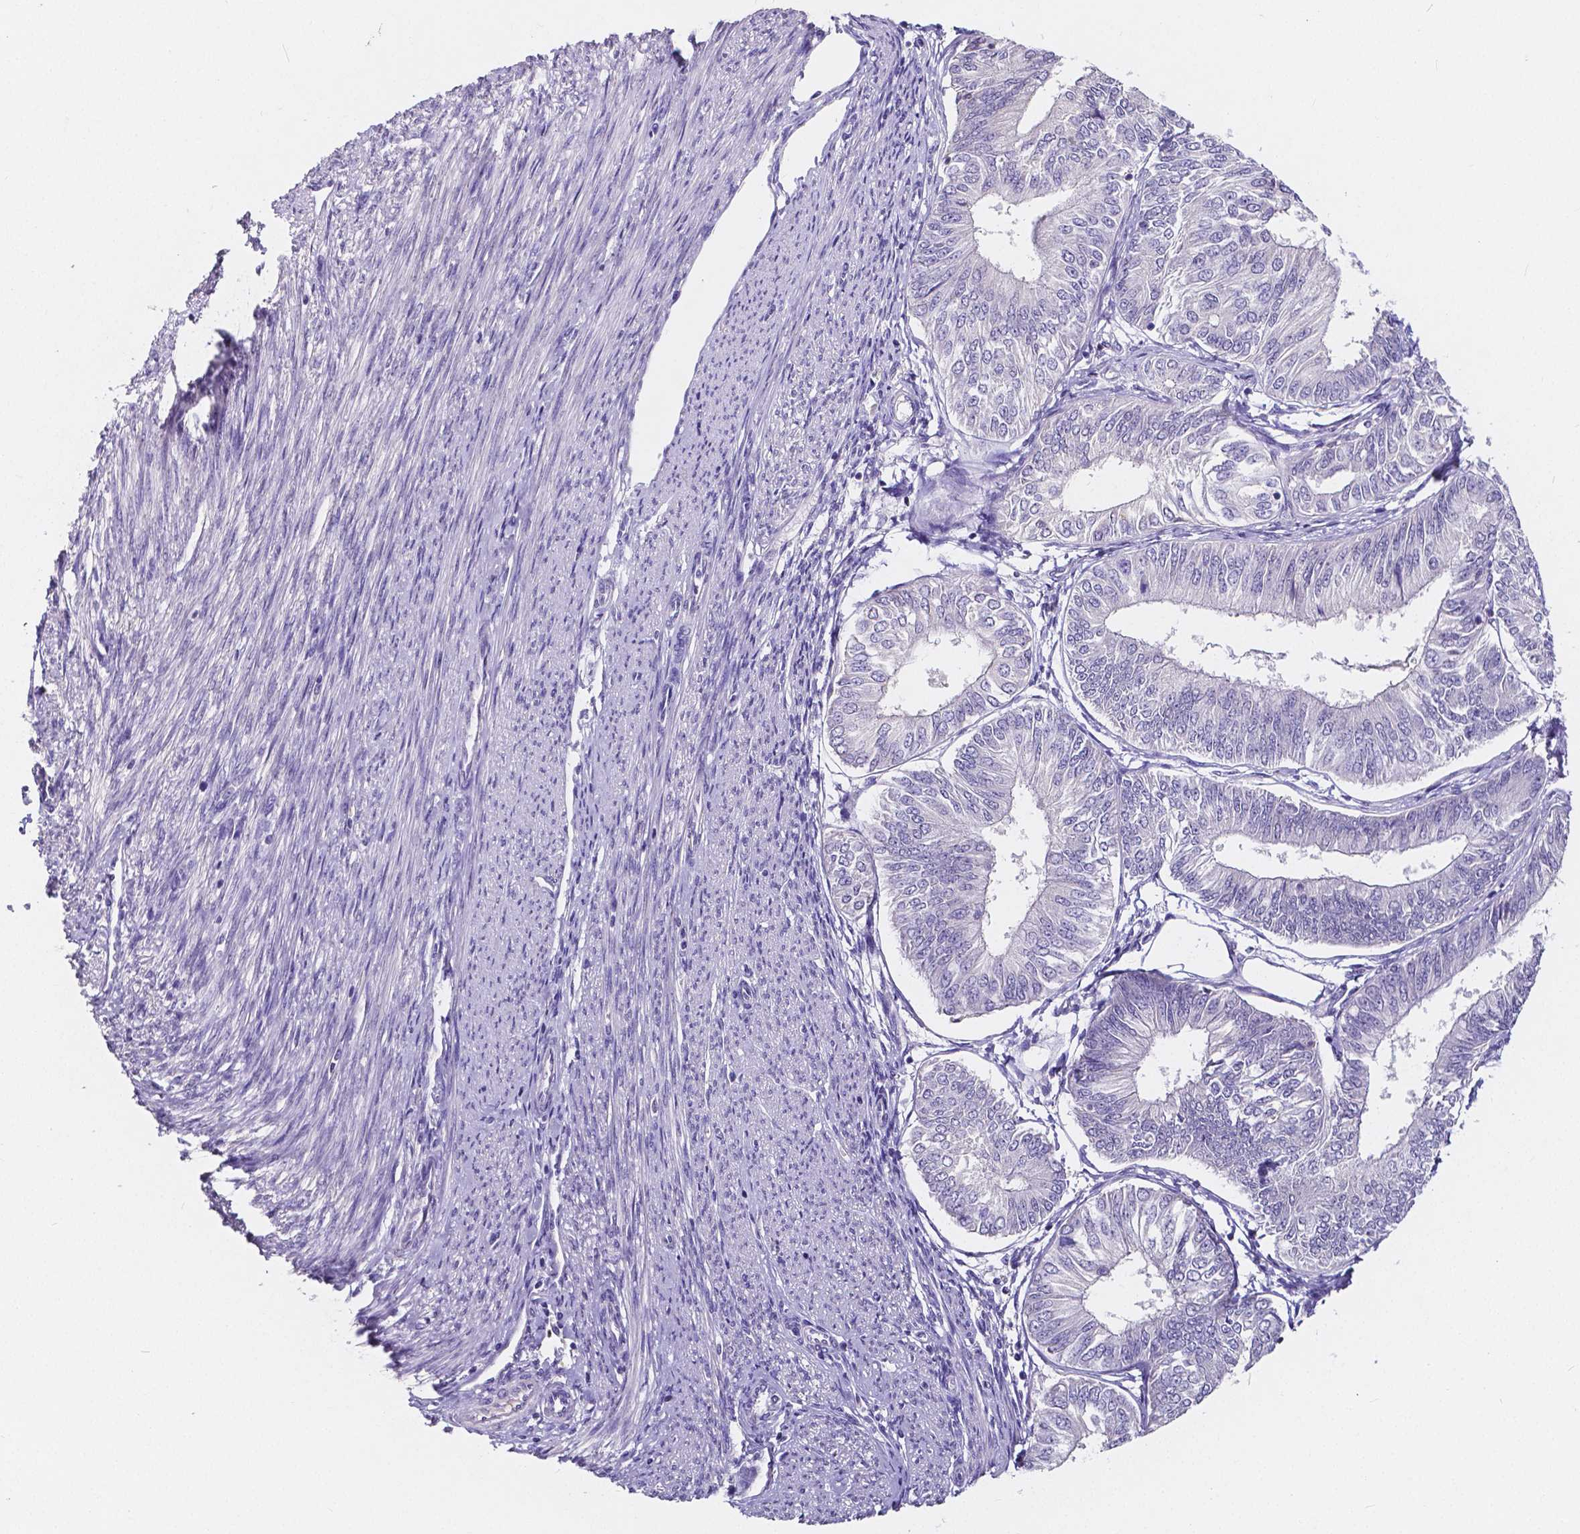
{"staining": {"intensity": "negative", "quantity": "none", "location": "none"}, "tissue": "endometrial cancer", "cell_type": "Tumor cells", "image_type": "cancer", "snomed": [{"axis": "morphology", "description": "Adenocarcinoma, NOS"}, {"axis": "topography", "description": "Endometrium"}], "caption": "This is an immunohistochemistry (IHC) histopathology image of endometrial cancer (adenocarcinoma). There is no positivity in tumor cells.", "gene": "ACP5", "patient": {"sex": "female", "age": 58}}